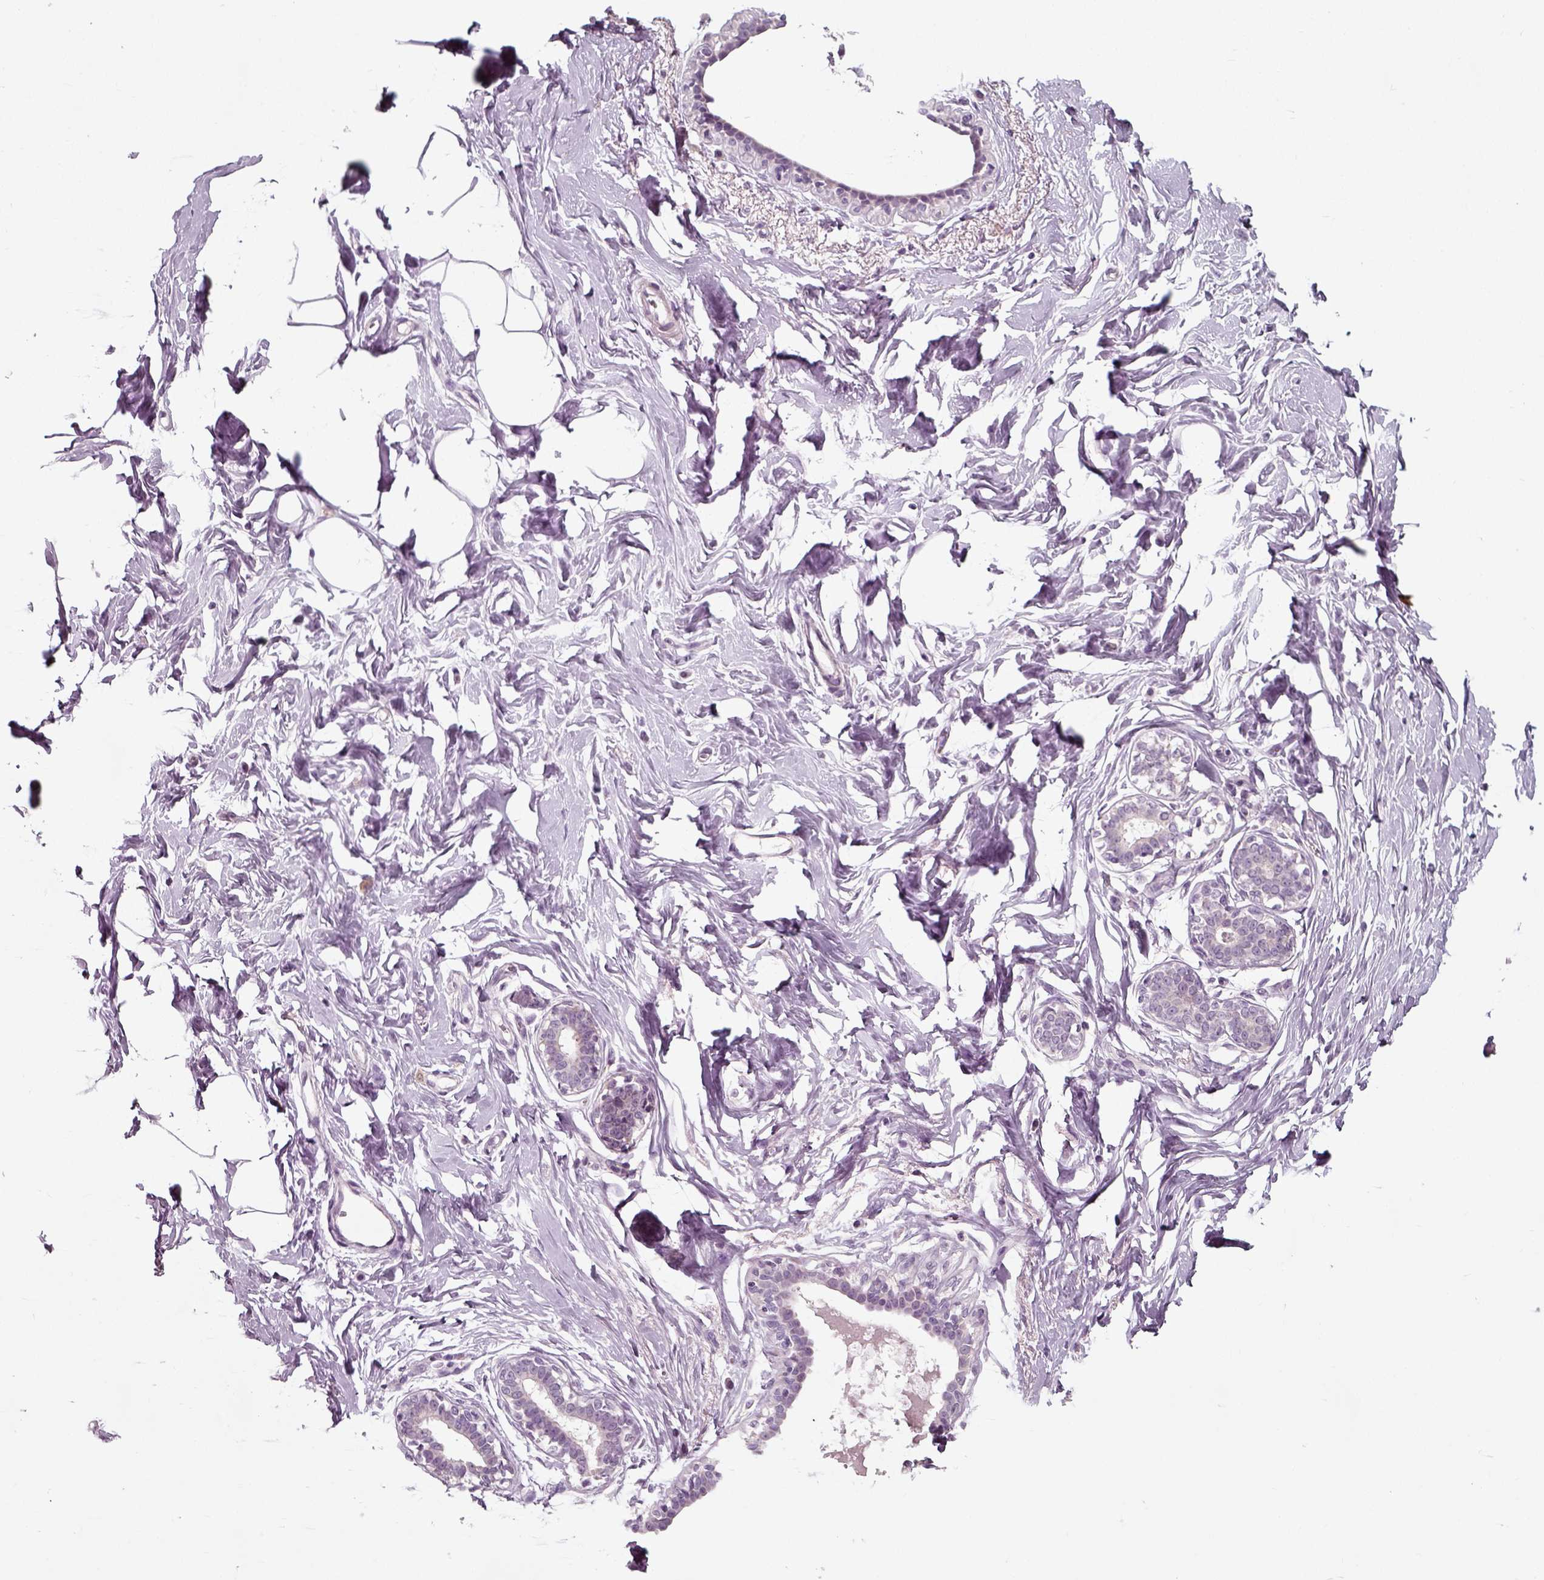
{"staining": {"intensity": "negative", "quantity": "none", "location": "none"}, "tissue": "breast", "cell_type": "Adipocytes", "image_type": "normal", "snomed": [{"axis": "morphology", "description": "Normal tissue, NOS"}, {"axis": "morphology", "description": "Lobular carcinoma, in situ"}, {"axis": "topography", "description": "Breast"}], "caption": "Adipocytes show no significant staining in benign breast.", "gene": "RND2", "patient": {"sex": "female", "age": 35}}